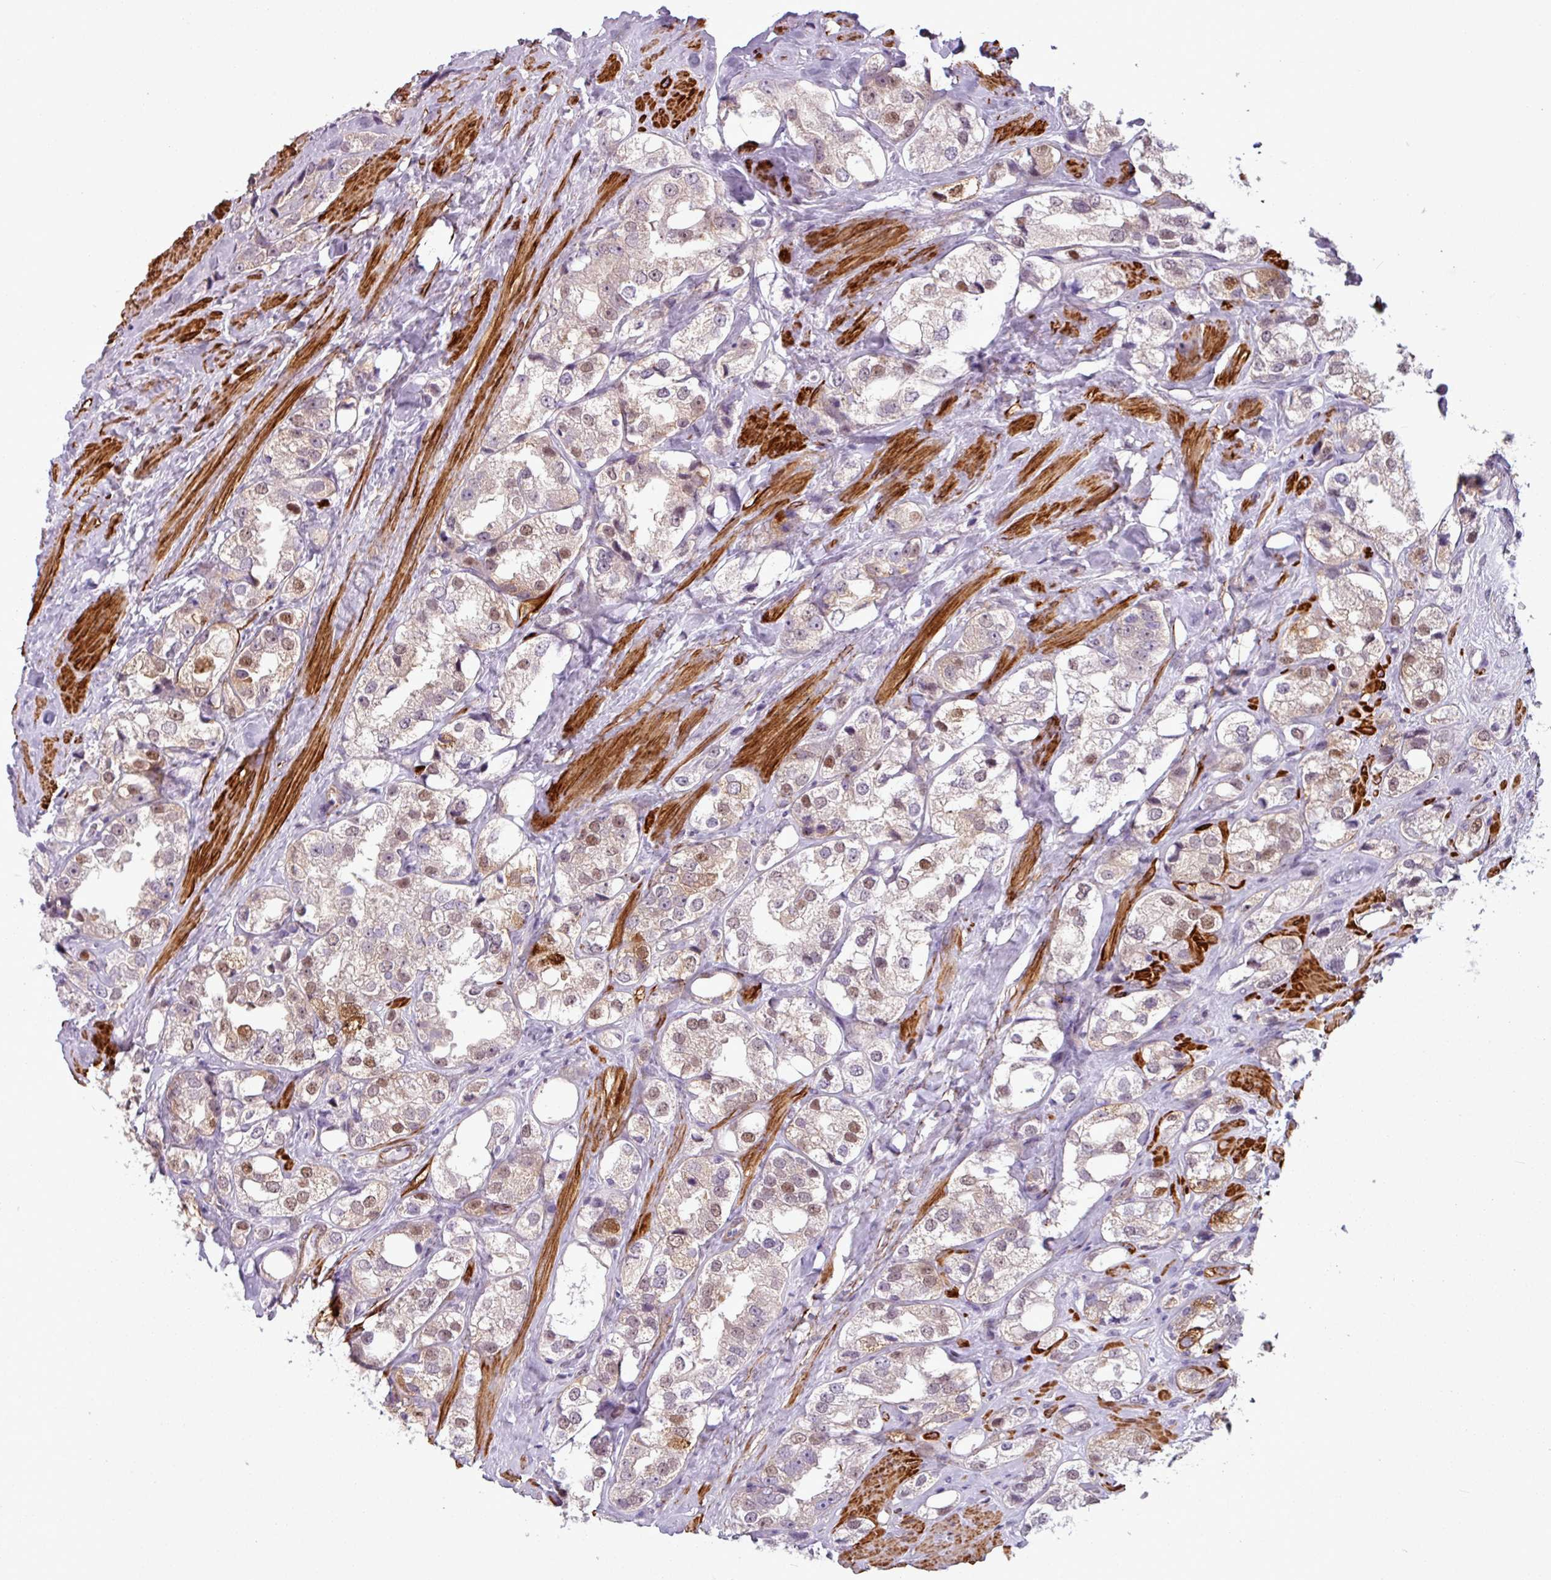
{"staining": {"intensity": "moderate", "quantity": "25%-75%", "location": "nuclear"}, "tissue": "prostate cancer", "cell_type": "Tumor cells", "image_type": "cancer", "snomed": [{"axis": "morphology", "description": "Adenocarcinoma, NOS"}, {"axis": "topography", "description": "Prostate"}], "caption": "Immunohistochemical staining of prostate cancer (adenocarcinoma) displays moderate nuclear protein staining in about 25%-75% of tumor cells.", "gene": "ATP10A", "patient": {"sex": "male", "age": 79}}